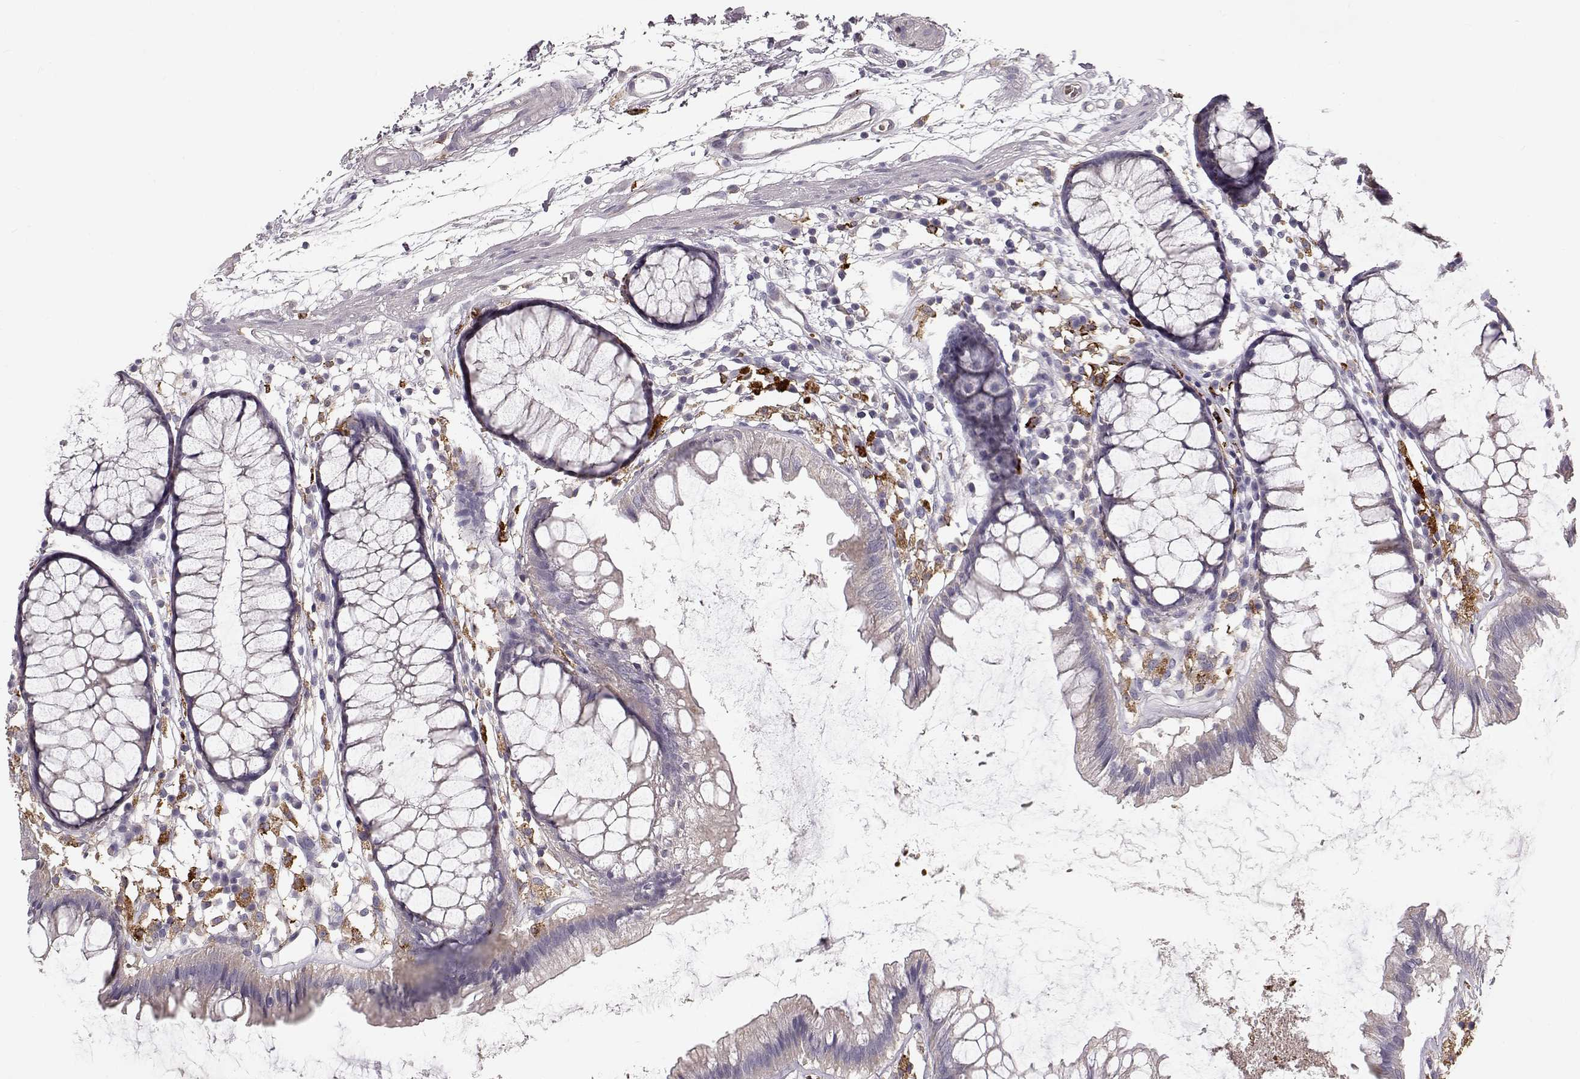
{"staining": {"intensity": "negative", "quantity": "none", "location": "none"}, "tissue": "colon", "cell_type": "Endothelial cells", "image_type": "normal", "snomed": [{"axis": "morphology", "description": "Normal tissue, NOS"}, {"axis": "morphology", "description": "Adenocarcinoma, NOS"}, {"axis": "topography", "description": "Colon"}], "caption": "This is a histopathology image of immunohistochemistry (IHC) staining of benign colon, which shows no expression in endothelial cells. (DAB (3,3'-diaminobenzidine) immunohistochemistry (IHC) with hematoxylin counter stain).", "gene": "CCNF", "patient": {"sex": "male", "age": 65}}